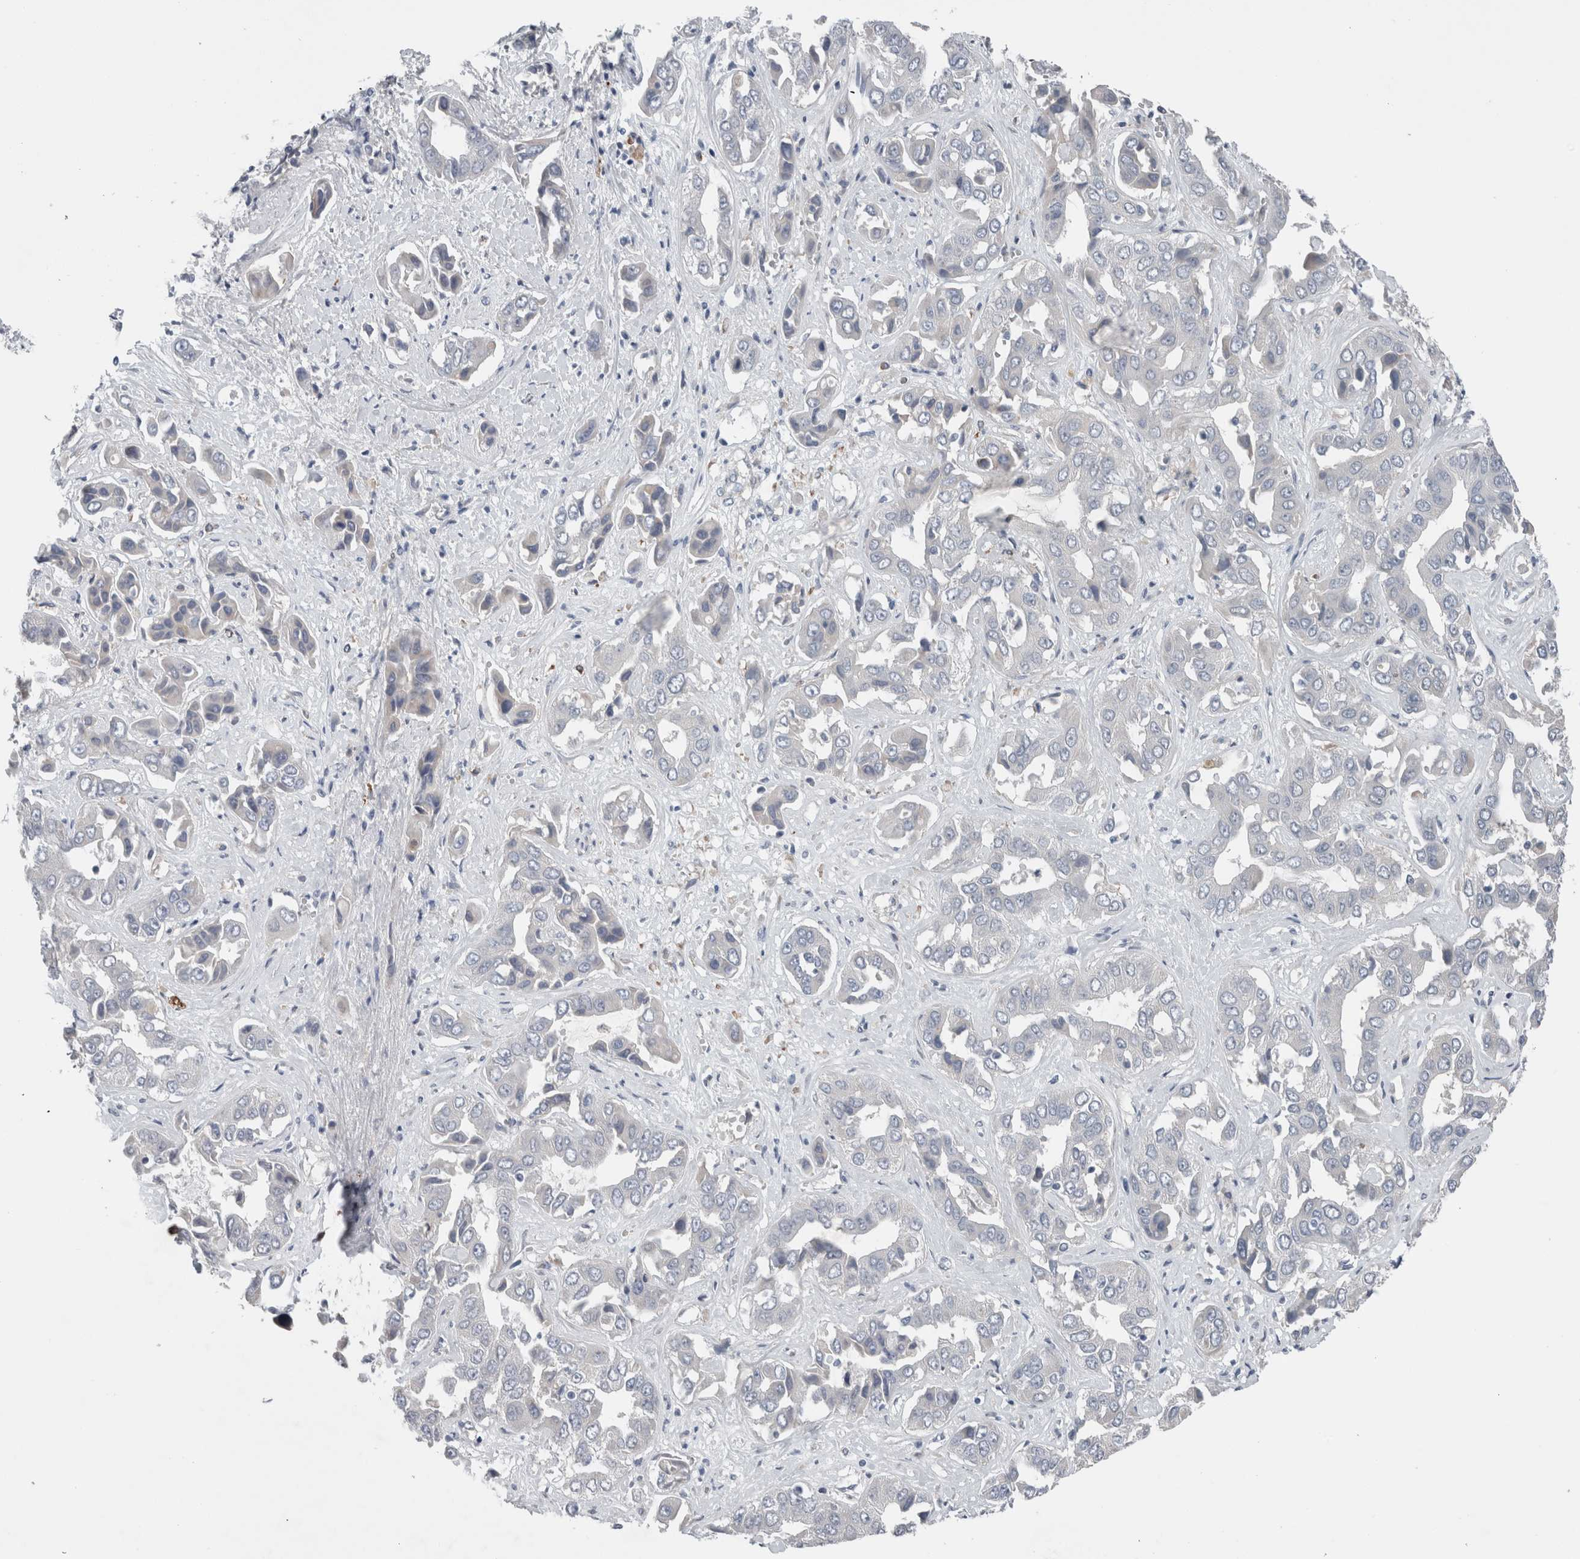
{"staining": {"intensity": "negative", "quantity": "none", "location": "none"}, "tissue": "liver cancer", "cell_type": "Tumor cells", "image_type": "cancer", "snomed": [{"axis": "morphology", "description": "Cholangiocarcinoma"}, {"axis": "topography", "description": "Liver"}], "caption": "Tumor cells are negative for brown protein staining in cholangiocarcinoma (liver).", "gene": "CRNN", "patient": {"sex": "female", "age": 52}}